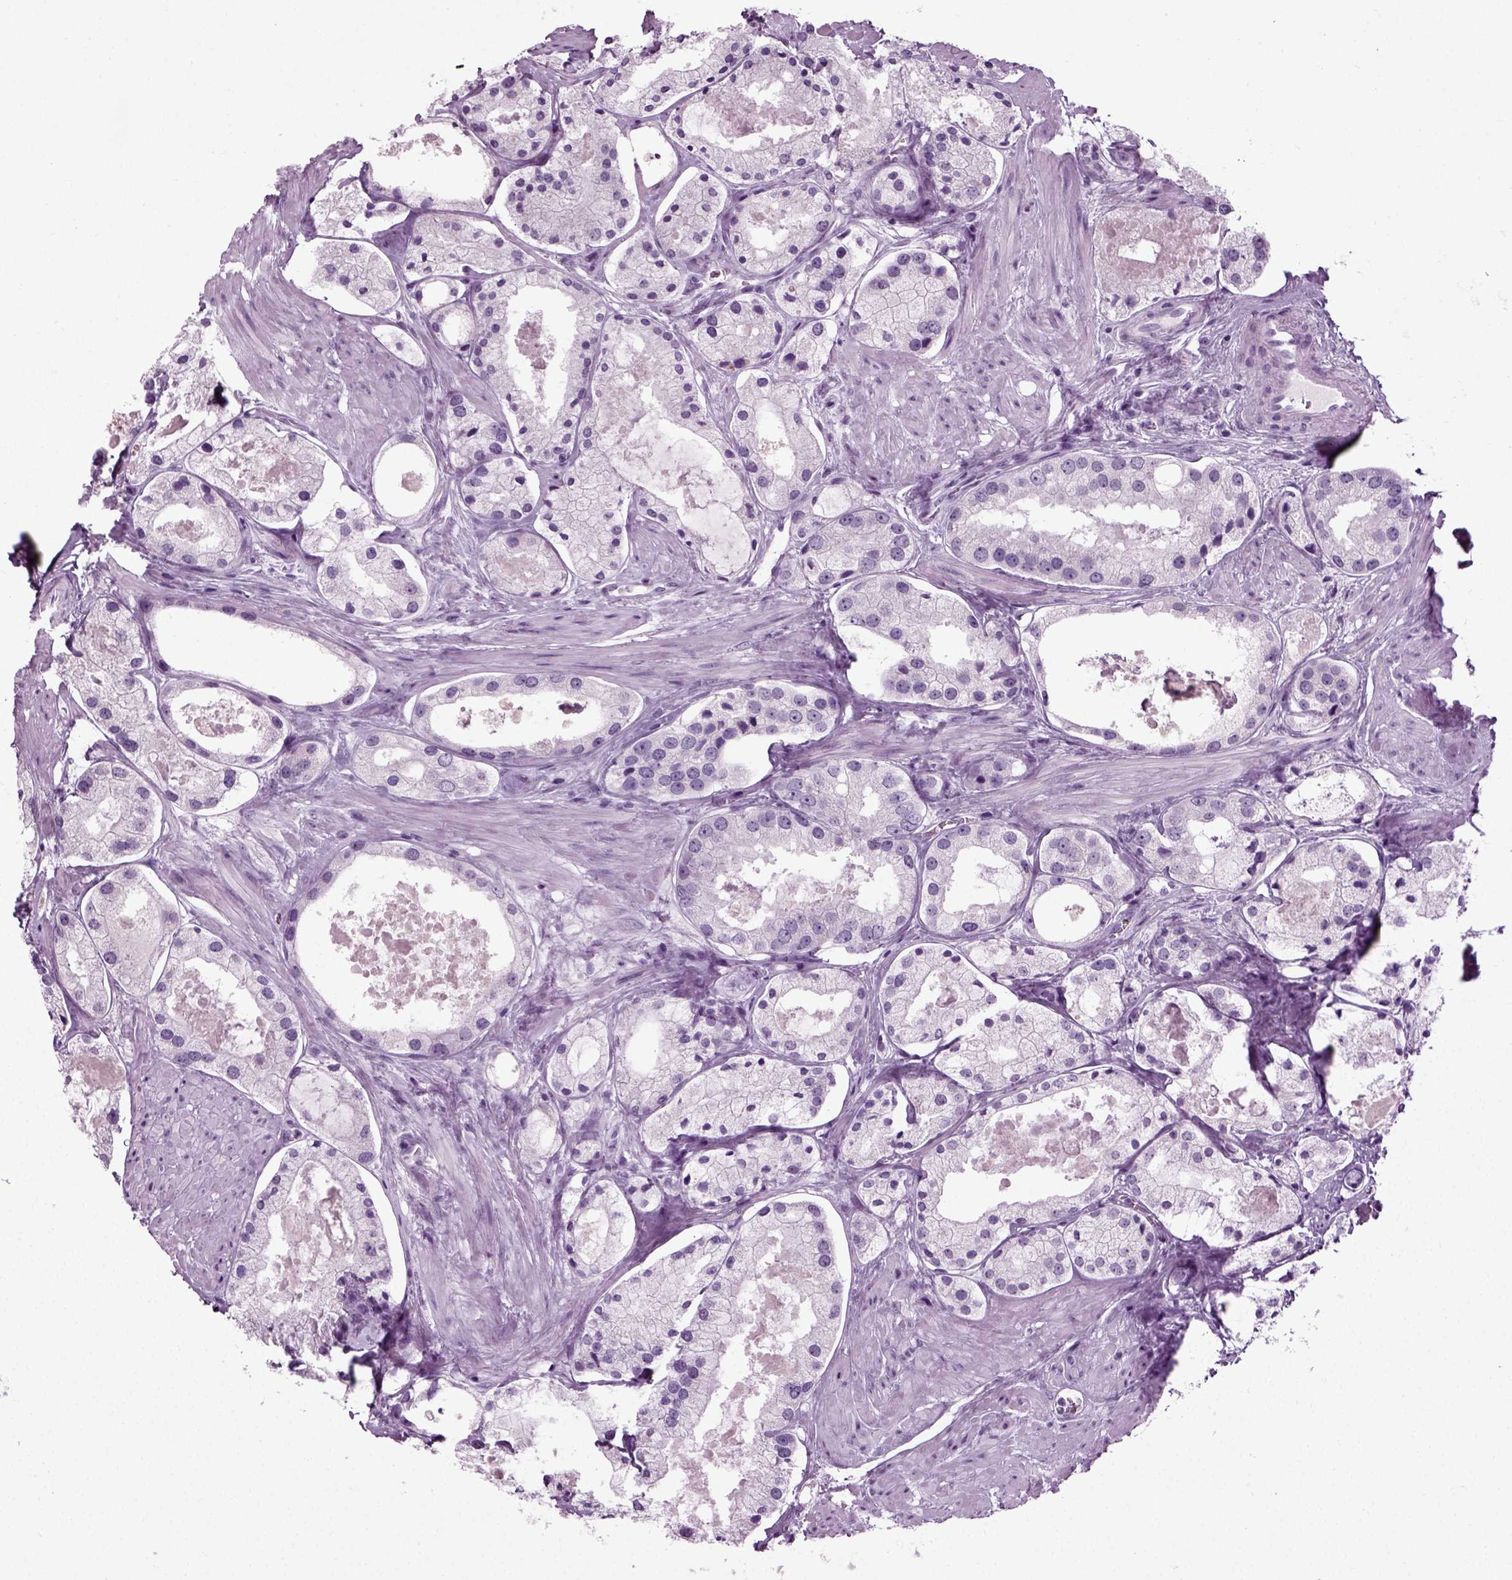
{"staining": {"intensity": "negative", "quantity": "none", "location": "none"}, "tissue": "prostate cancer", "cell_type": "Tumor cells", "image_type": "cancer", "snomed": [{"axis": "morphology", "description": "Adenocarcinoma, NOS"}, {"axis": "morphology", "description": "Adenocarcinoma, High grade"}, {"axis": "topography", "description": "Prostate"}], "caption": "Immunohistochemistry (IHC) micrograph of prostate adenocarcinoma stained for a protein (brown), which shows no expression in tumor cells.", "gene": "PRLH", "patient": {"sex": "male", "age": 64}}